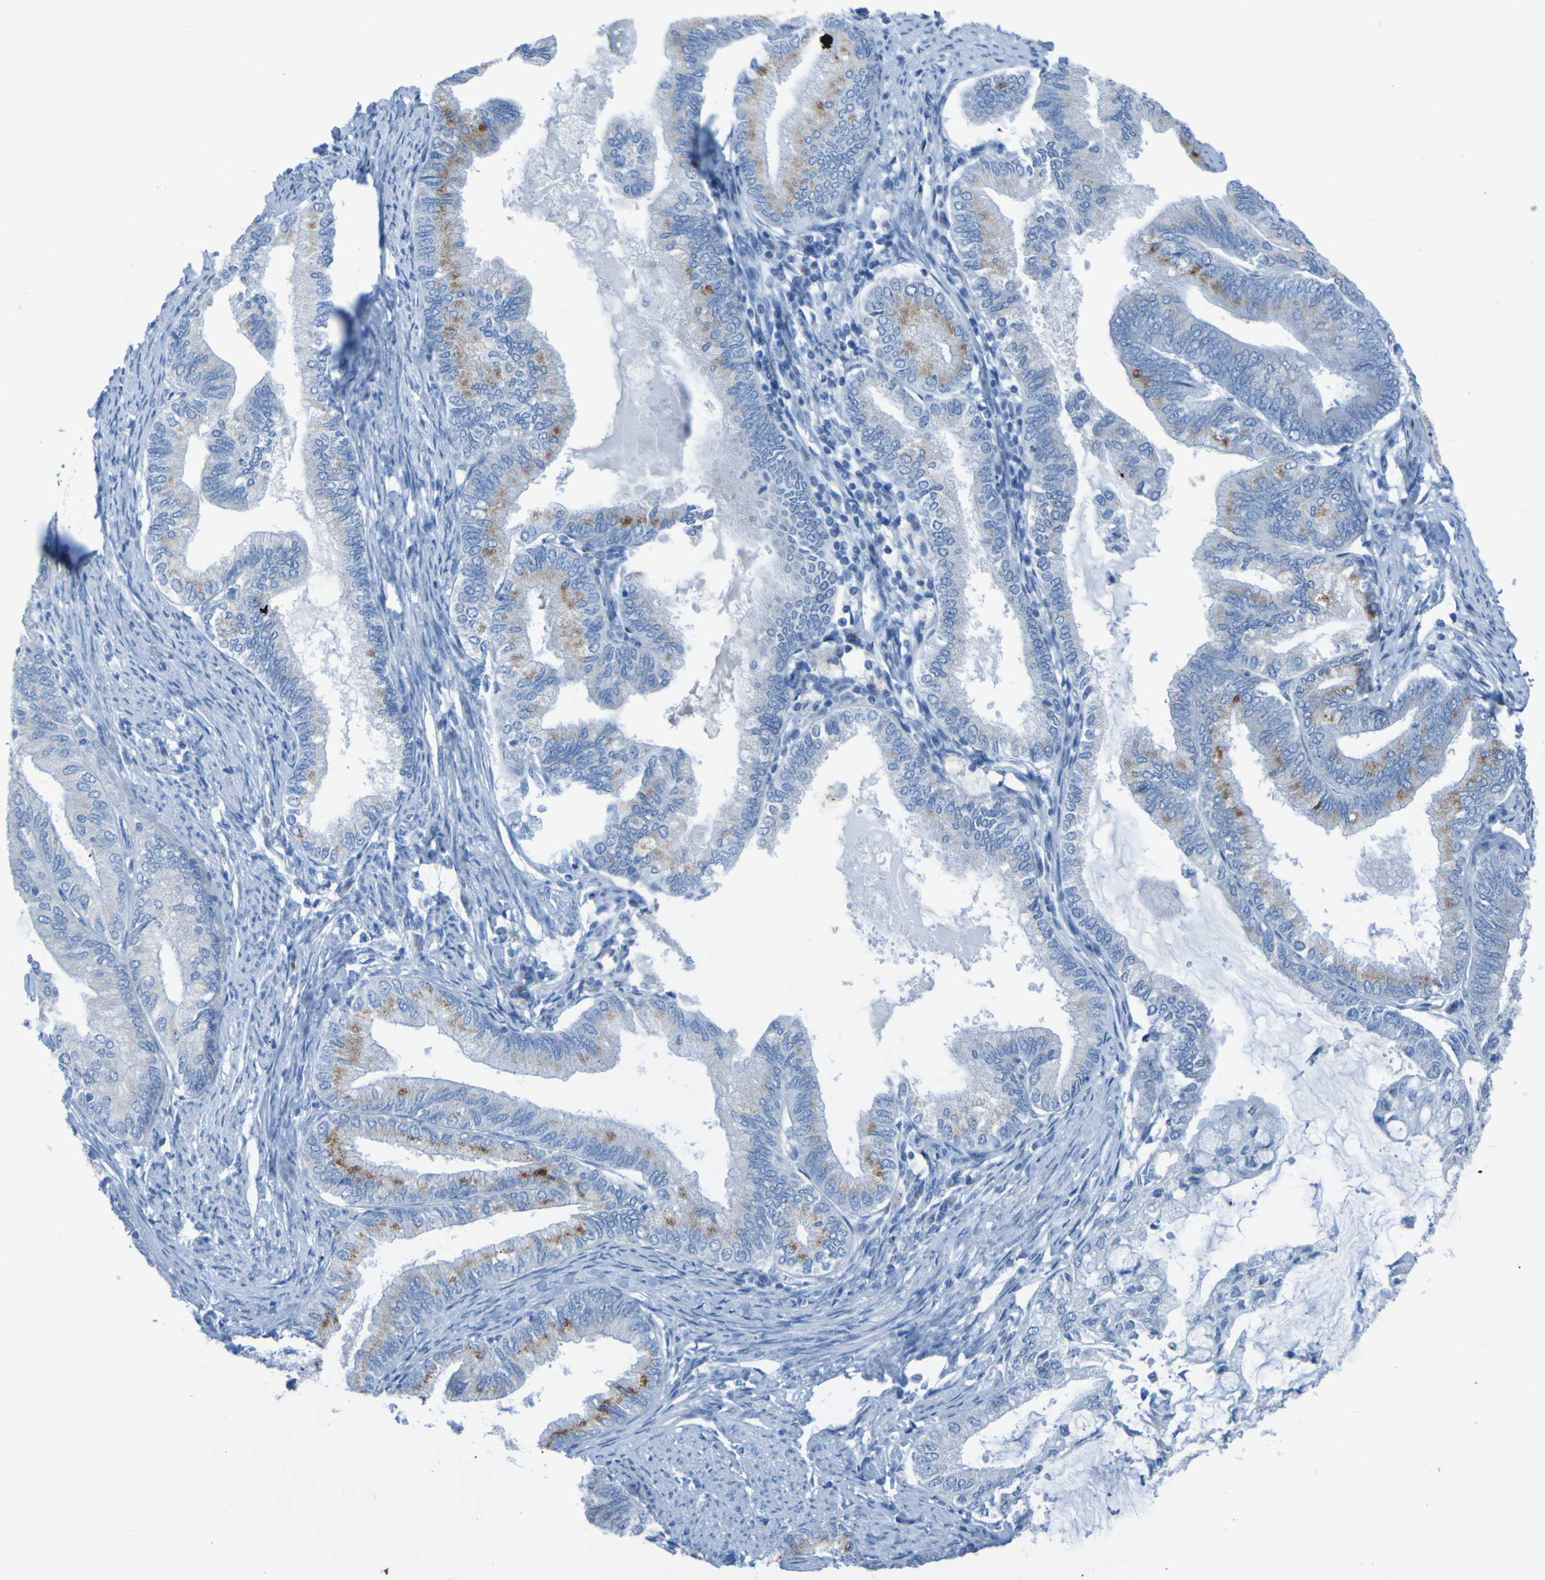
{"staining": {"intensity": "moderate", "quantity": "<25%", "location": "cytoplasmic/membranous"}, "tissue": "endometrial cancer", "cell_type": "Tumor cells", "image_type": "cancer", "snomed": [{"axis": "morphology", "description": "Adenocarcinoma, NOS"}, {"axis": "topography", "description": "Endometrium"}], "caption": "Tumor cells display low levels of moderate cytoplasmic/membranous expression in about <25% of cells in endometrial cancer.", "gene": "ACMSD", "patient": {"sex": "female", "age": 86}}